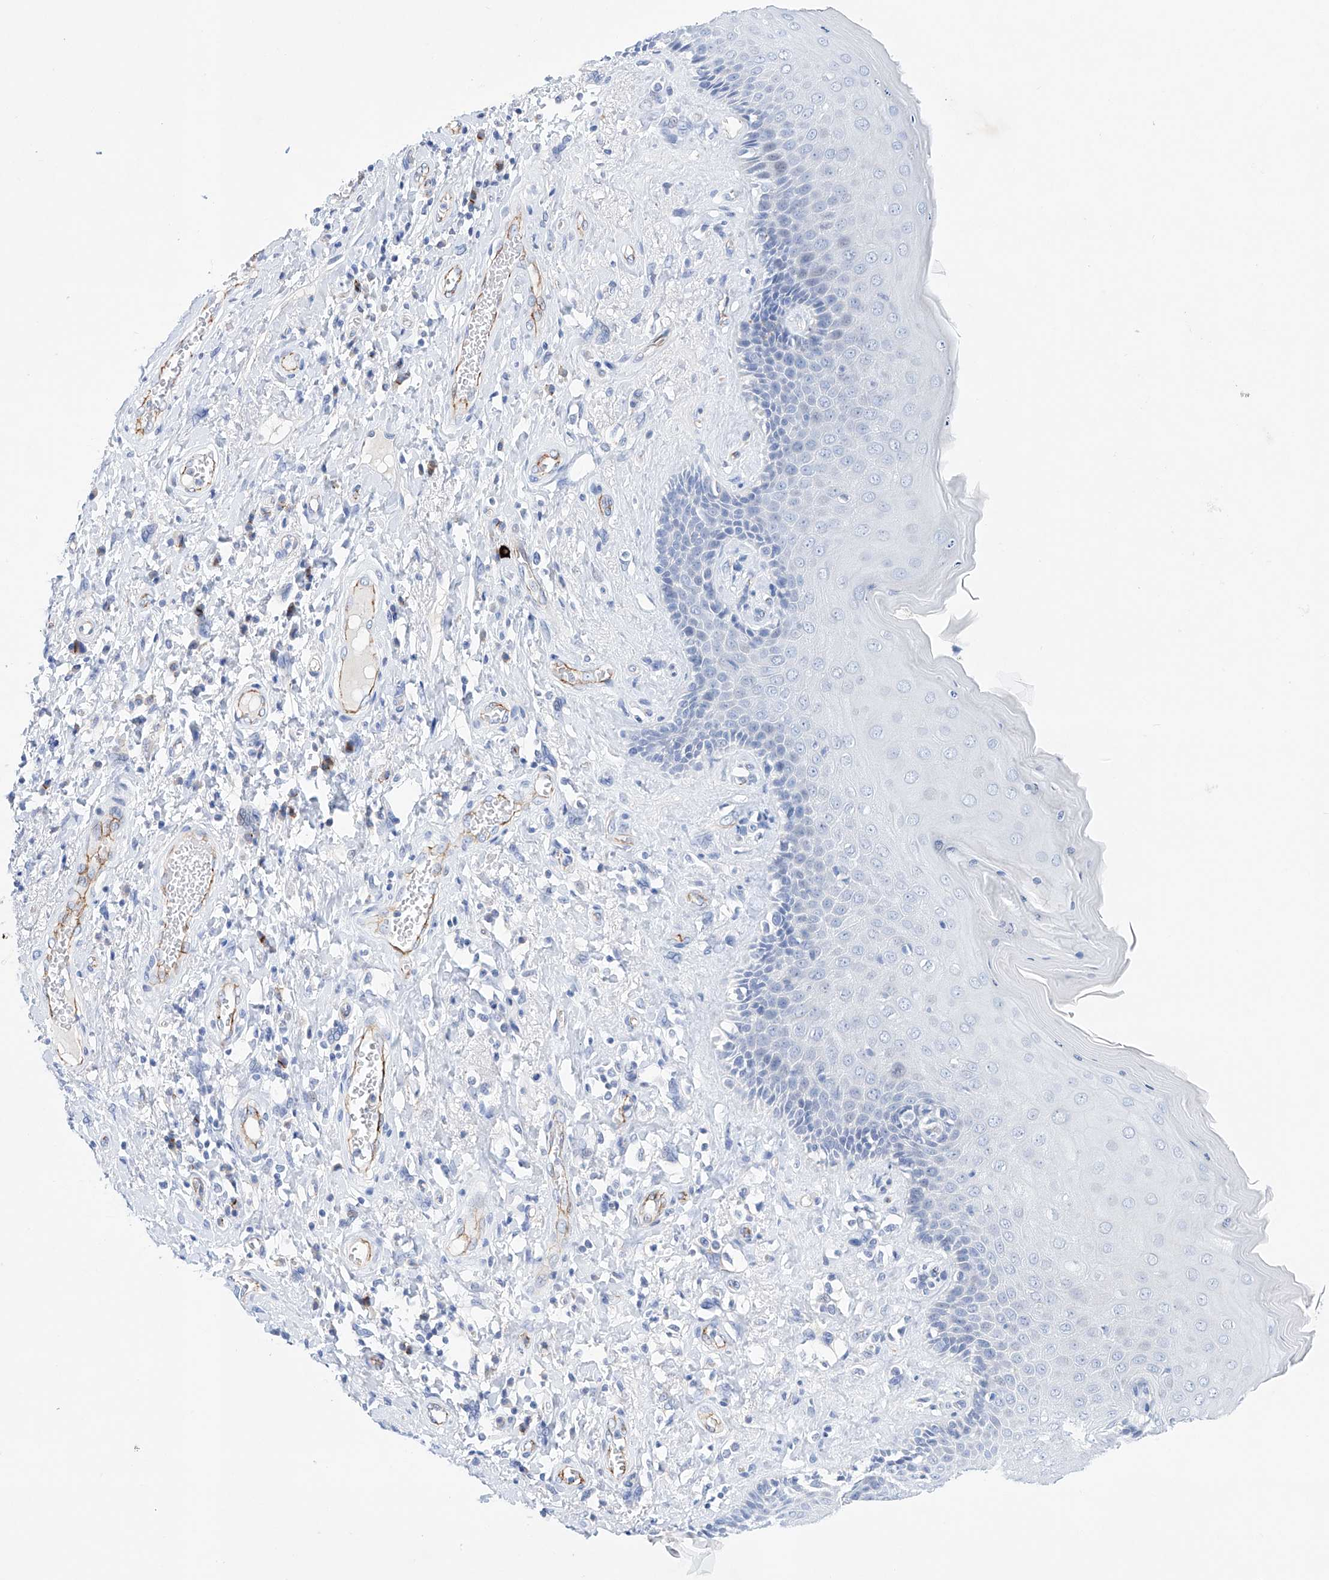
{"staining": {"intensity": "moderate", "quantity": "<25%", "location": "cytoplasmic/membranous"}, "tissue": "skin", "cell_type": "Epidermal cells", "image_type": "normal", "snomed": [{"axis": "morphology", "description": "Normal tissue, NOS"}, {"axis": "topography", "description": "Anal"}], "caption": "High-magnification brightfield microscopy of normal skin stained with DAB (3,3'-diaminobenzidine) (brown) and counterstained with hematoxylin (blue). epidermal cells exhibit moderate cytoplasmic/membranous positivity is seen in about<25% of cells.", "gene": "ETV7", "patient": {"sex": "male", "age": 69}}